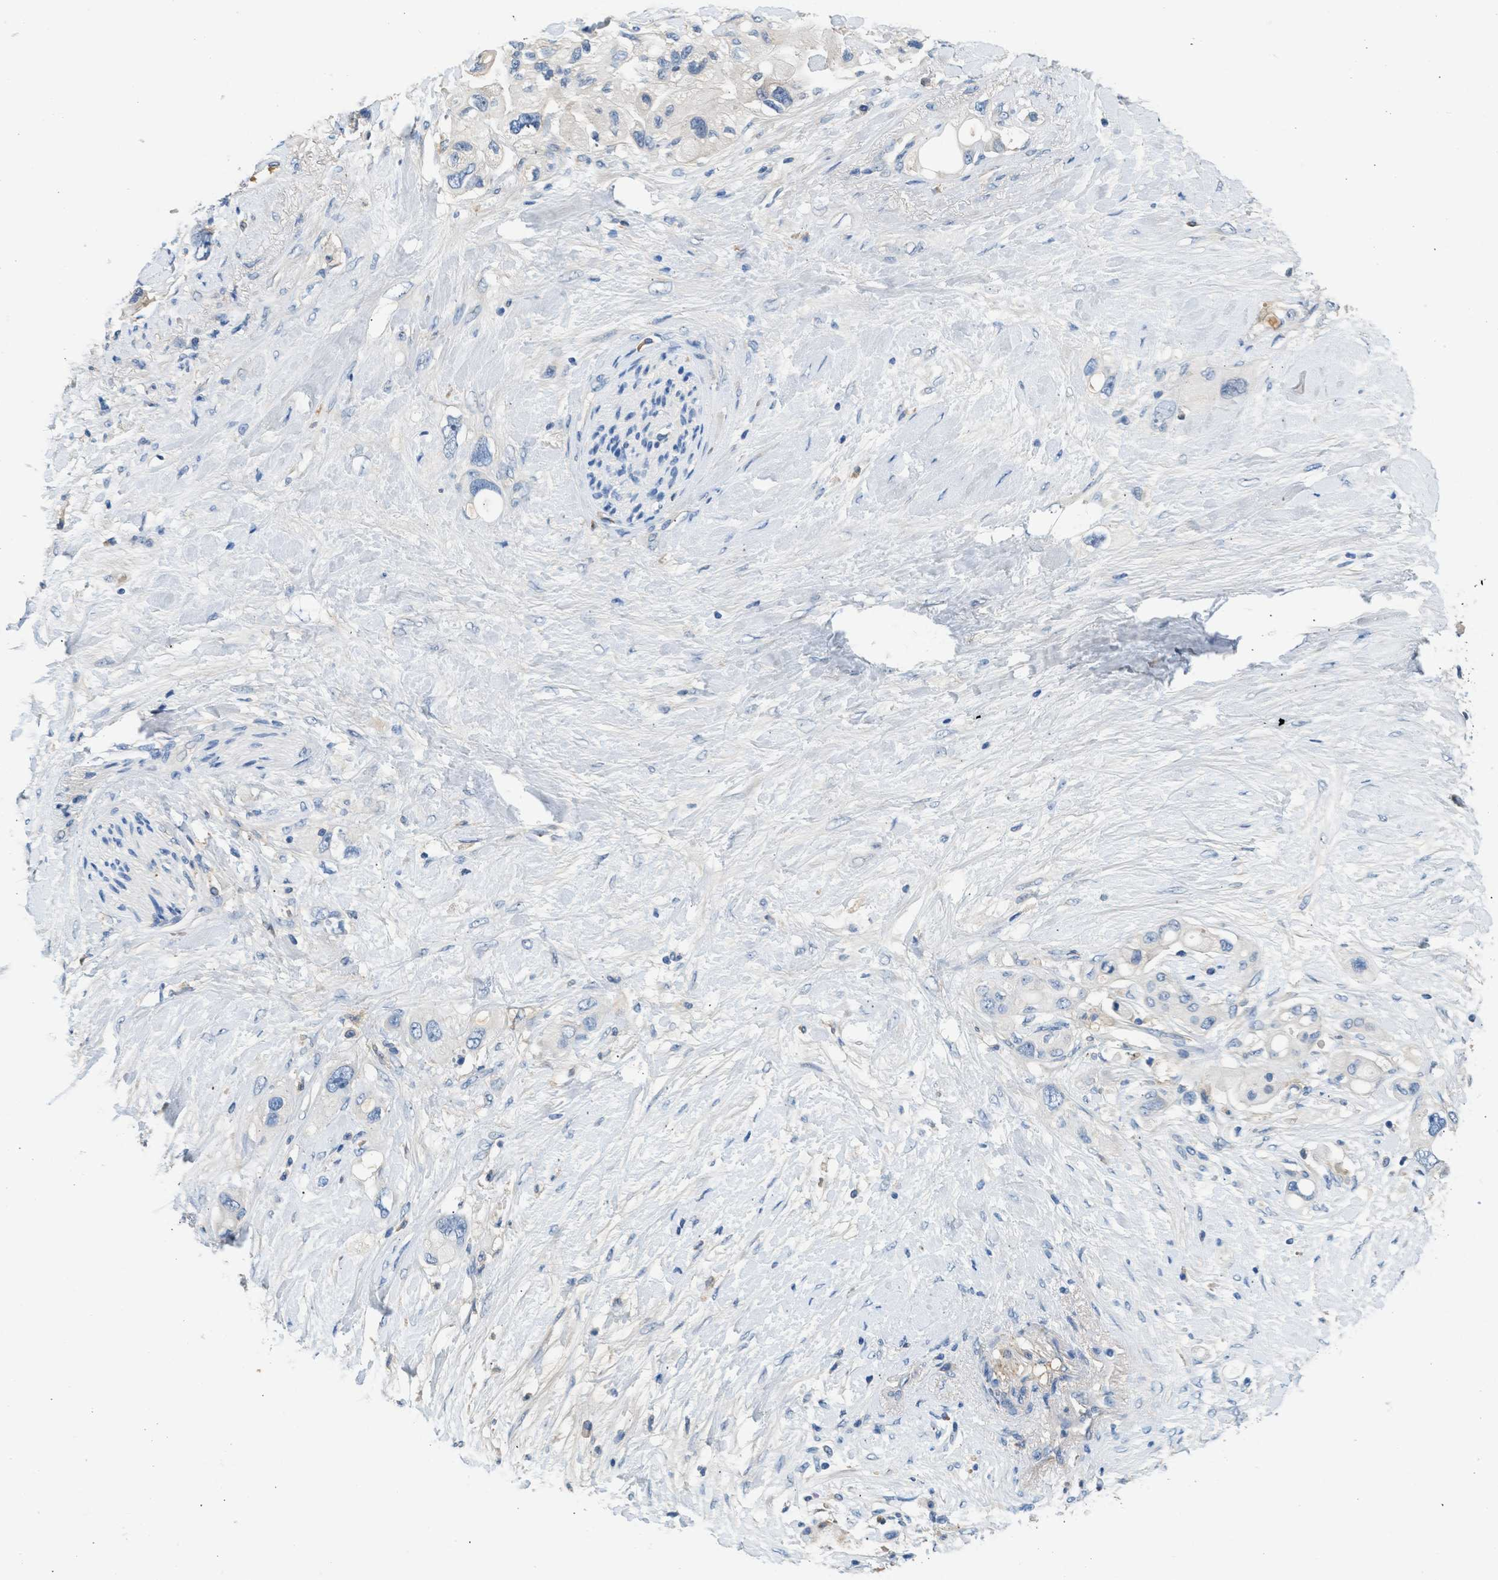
{"staining": {"intensity": "negative", "quantity": "none", "location": "none"}, "tissue": "pancreatic cancer", "cell_type": "Tumor cells", "image_type": "cancer", "snomed": [{"axis": "morphology", "description": "Adenocarcinoma, NOS"}, {"axis": "topography", "description": "Pancreas"}], "caption": "There is no significant expression in tumor cells of pancreatic cancer (adenocarcinoma).", "gene": "RWDD2B", "patient": {"sex": "female", "age": 56}}